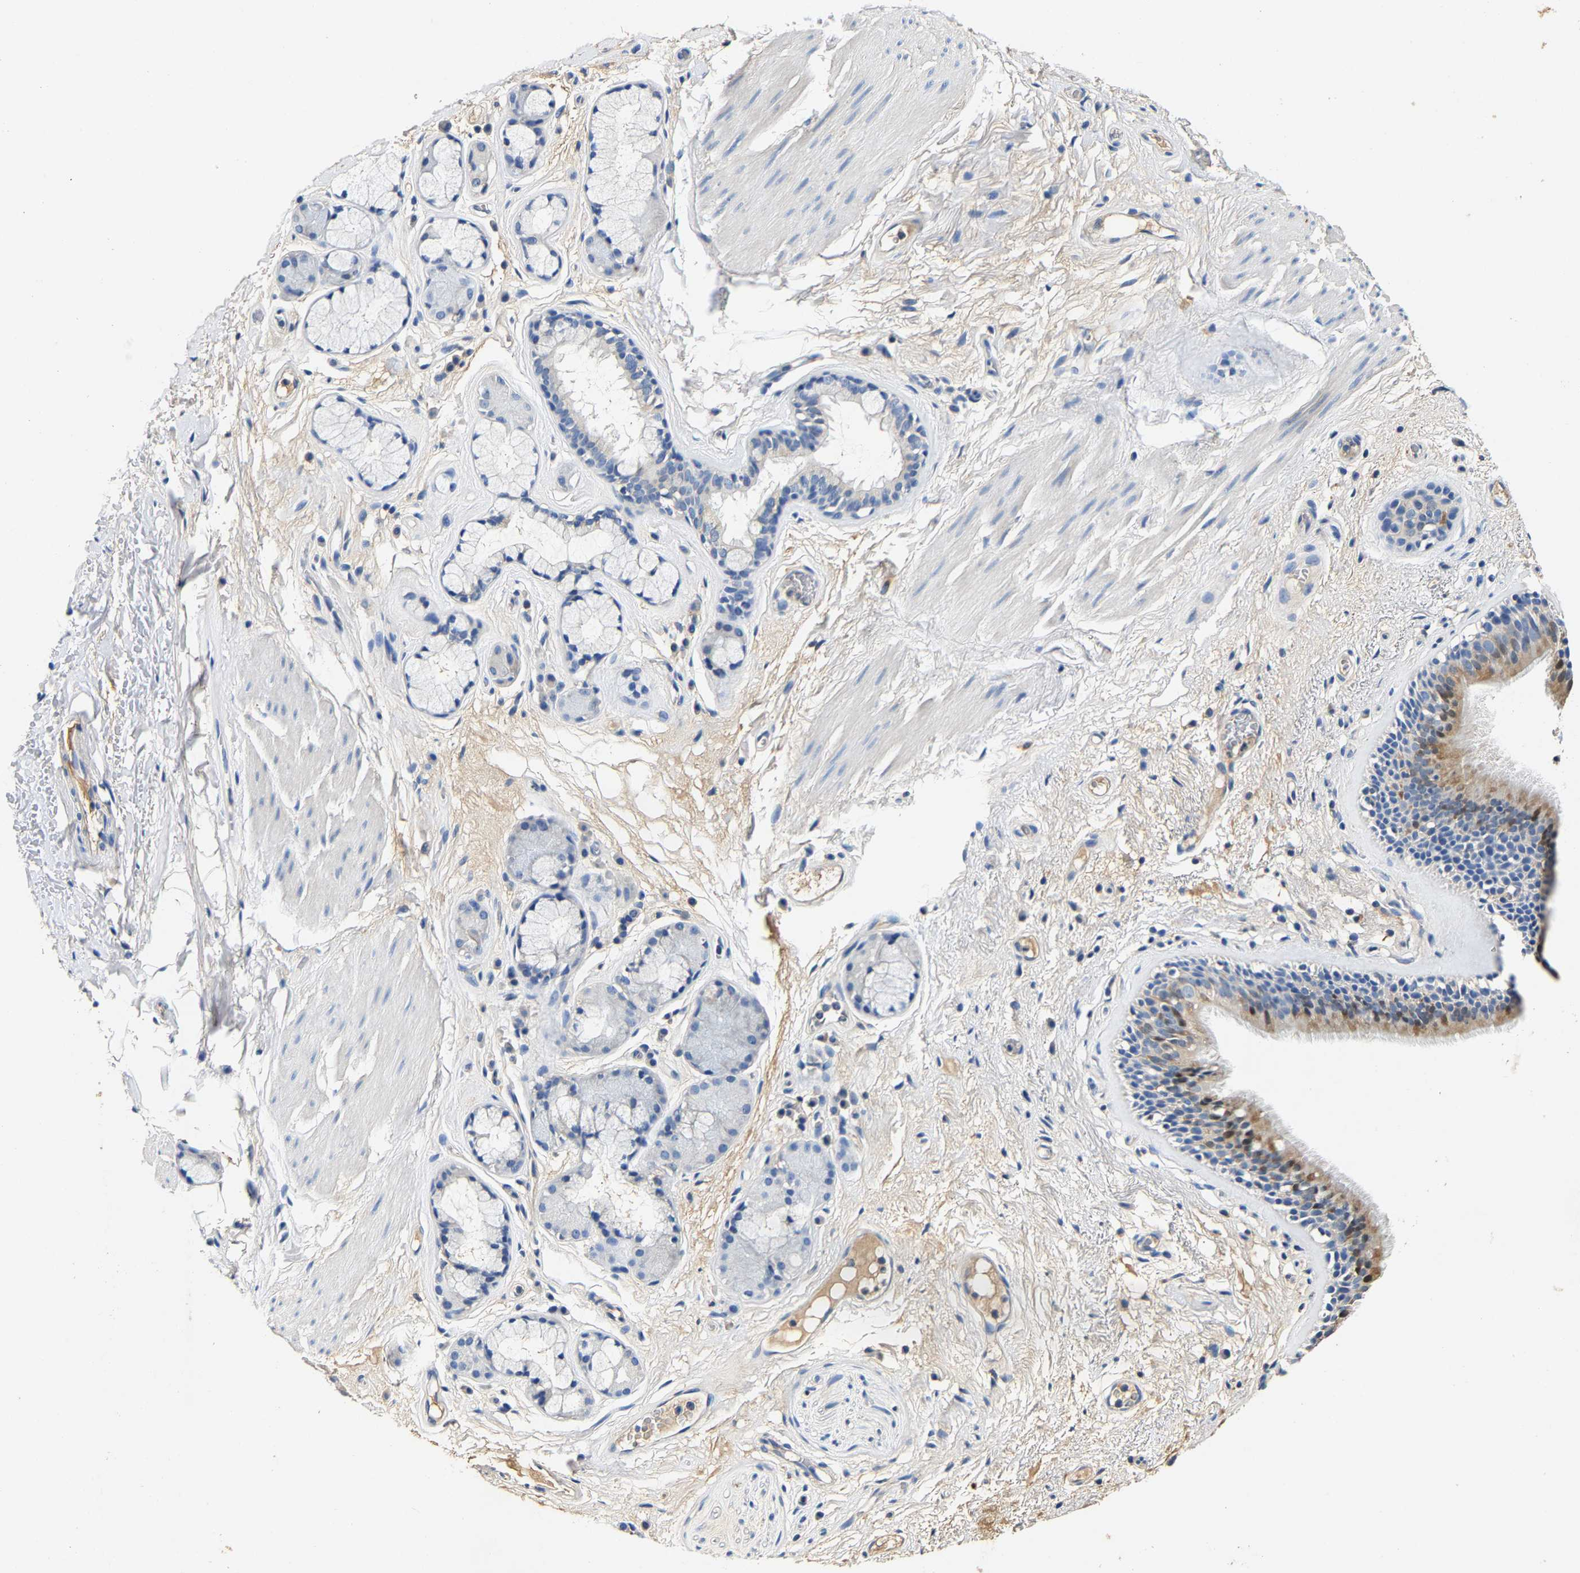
{"staining": {"intensity": "moderate", "quantity": "<25%", "location": "cytoplasmic/membranous"}, "tissue": "bronchus", "cell_type": "Respiratory epithelial cells", "image_type": "normal", "snomed": [{"axis": "morphology", "description": "Normal tissue, NOS"}, {"axis": "topography", "description": "Cartilage tissue"}], "caption": "Immunohistochemistry (IHC) histopathology image of unremarkable human bronchus stained for a protein (brown), which shows low levels of moderate cytoplasmic/membranous staining in about <25% of respiratory epithelial cells.", "gene": "SLCO2B1", "patient": {"sex": "female", "age": 63}}